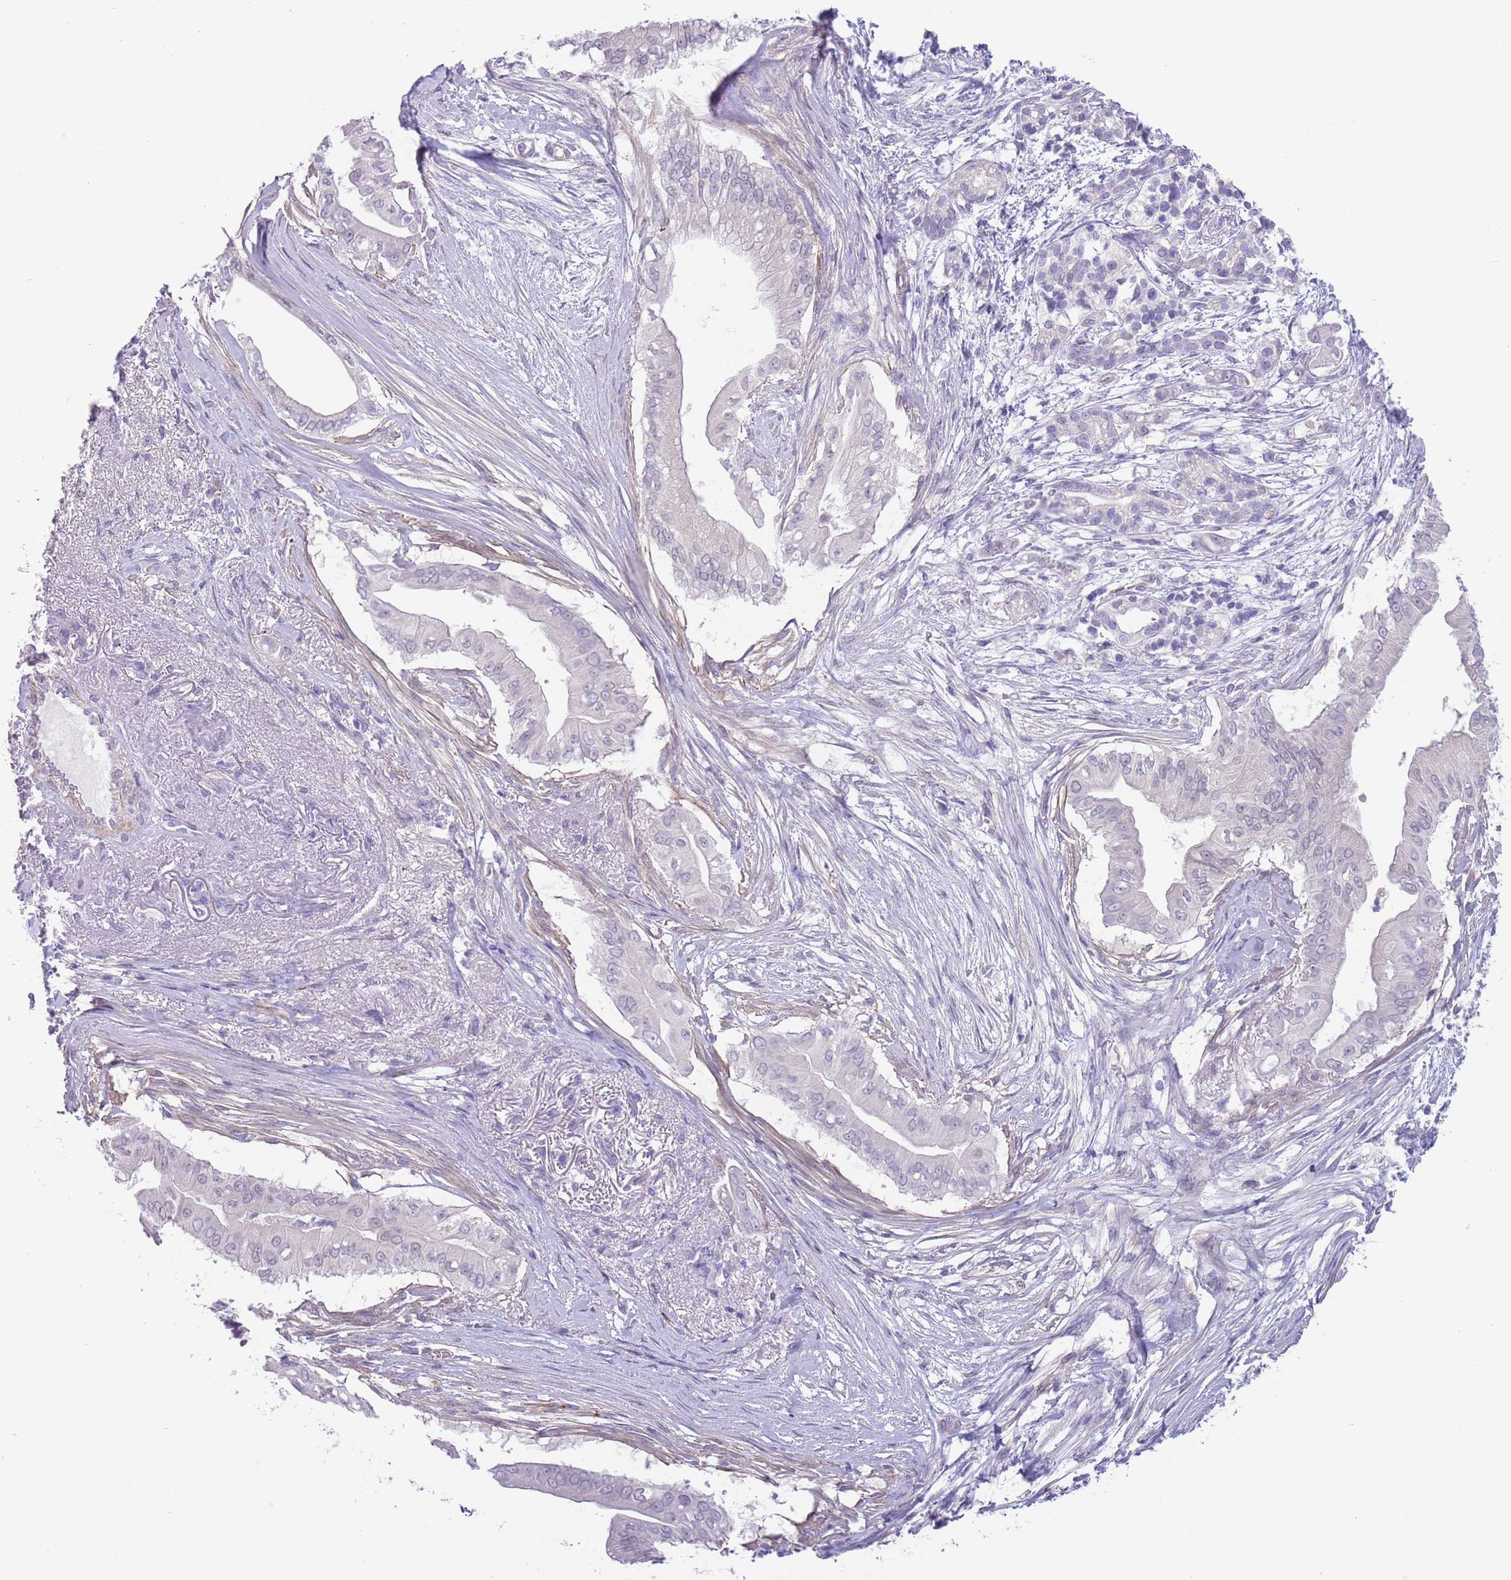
{"staining": {"intensity": "negative", "quantity": "none", "location": "none"}, "tissue": "pancreatic cancer", "cell_type": "Tumor cells", "image_type": "cancer", "snomed": [{"axis": "morphology", "description": "Adenocarcinoma, NOS"}, {"axis": "topography", "description": "Pancreas"}], "caption": "IHC image of human pancreatic cancer stained for a protein (brown), which reveals no expression in tumor cells.", "gene": "TSGA13", "patient": {"sex": "male", "age": 71}}